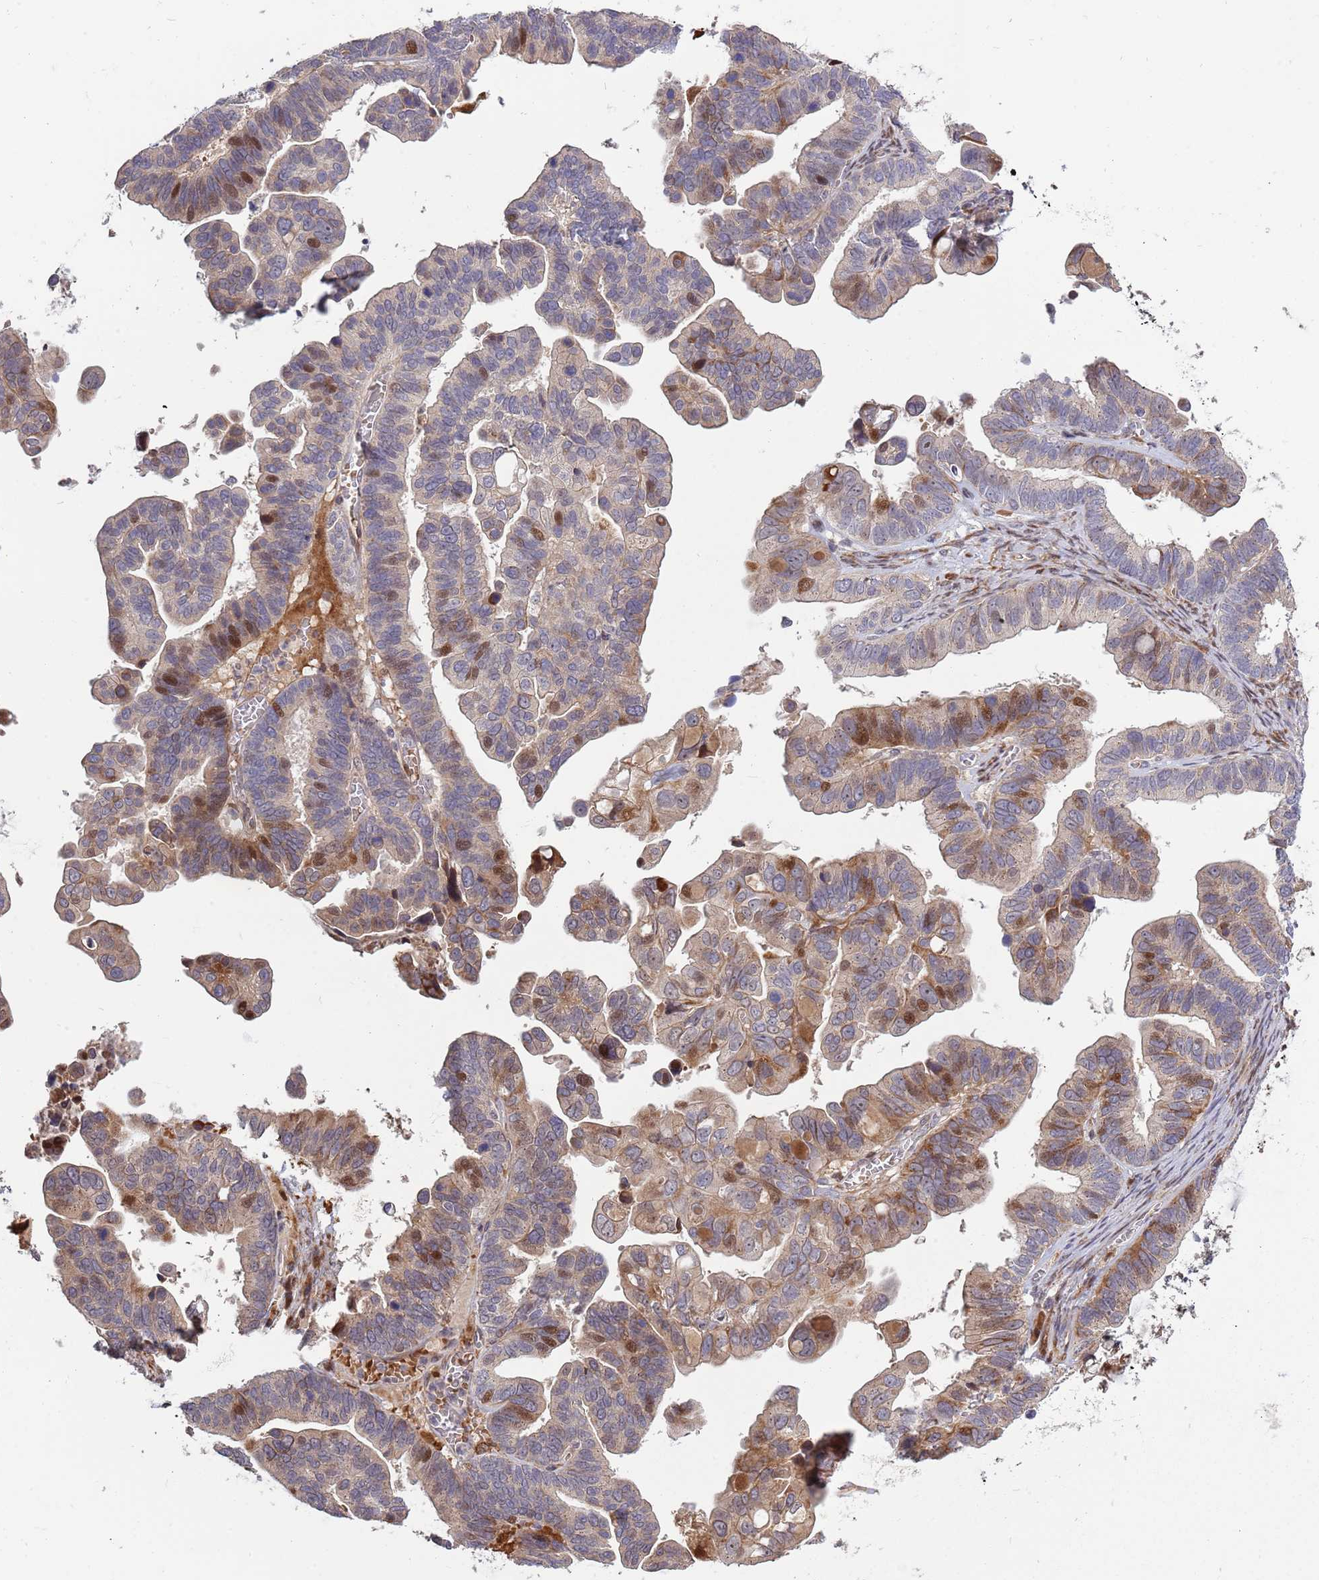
{"staining": {"intensity": "moderate", "quantity": "<25%", "location": "nuclear"}, "tissue": "ovarian cancer", "cell_type": "Tumor cells", "image_type": "cancer", "snomed": [{"axis": "morphology", "description": "Cystadenocarcinoma, serous, NOS"}, {"axis": "topography", "description": "Ovary"}], "caption": "Ovarian serous cystadenocarcinoma stained for a protein (brown) reveals moderate nuclear positive staining in approximately <25% of tumor cells.", "gene": "SYNDIG1L", "patient": {"sex": "female", "age": 56}}